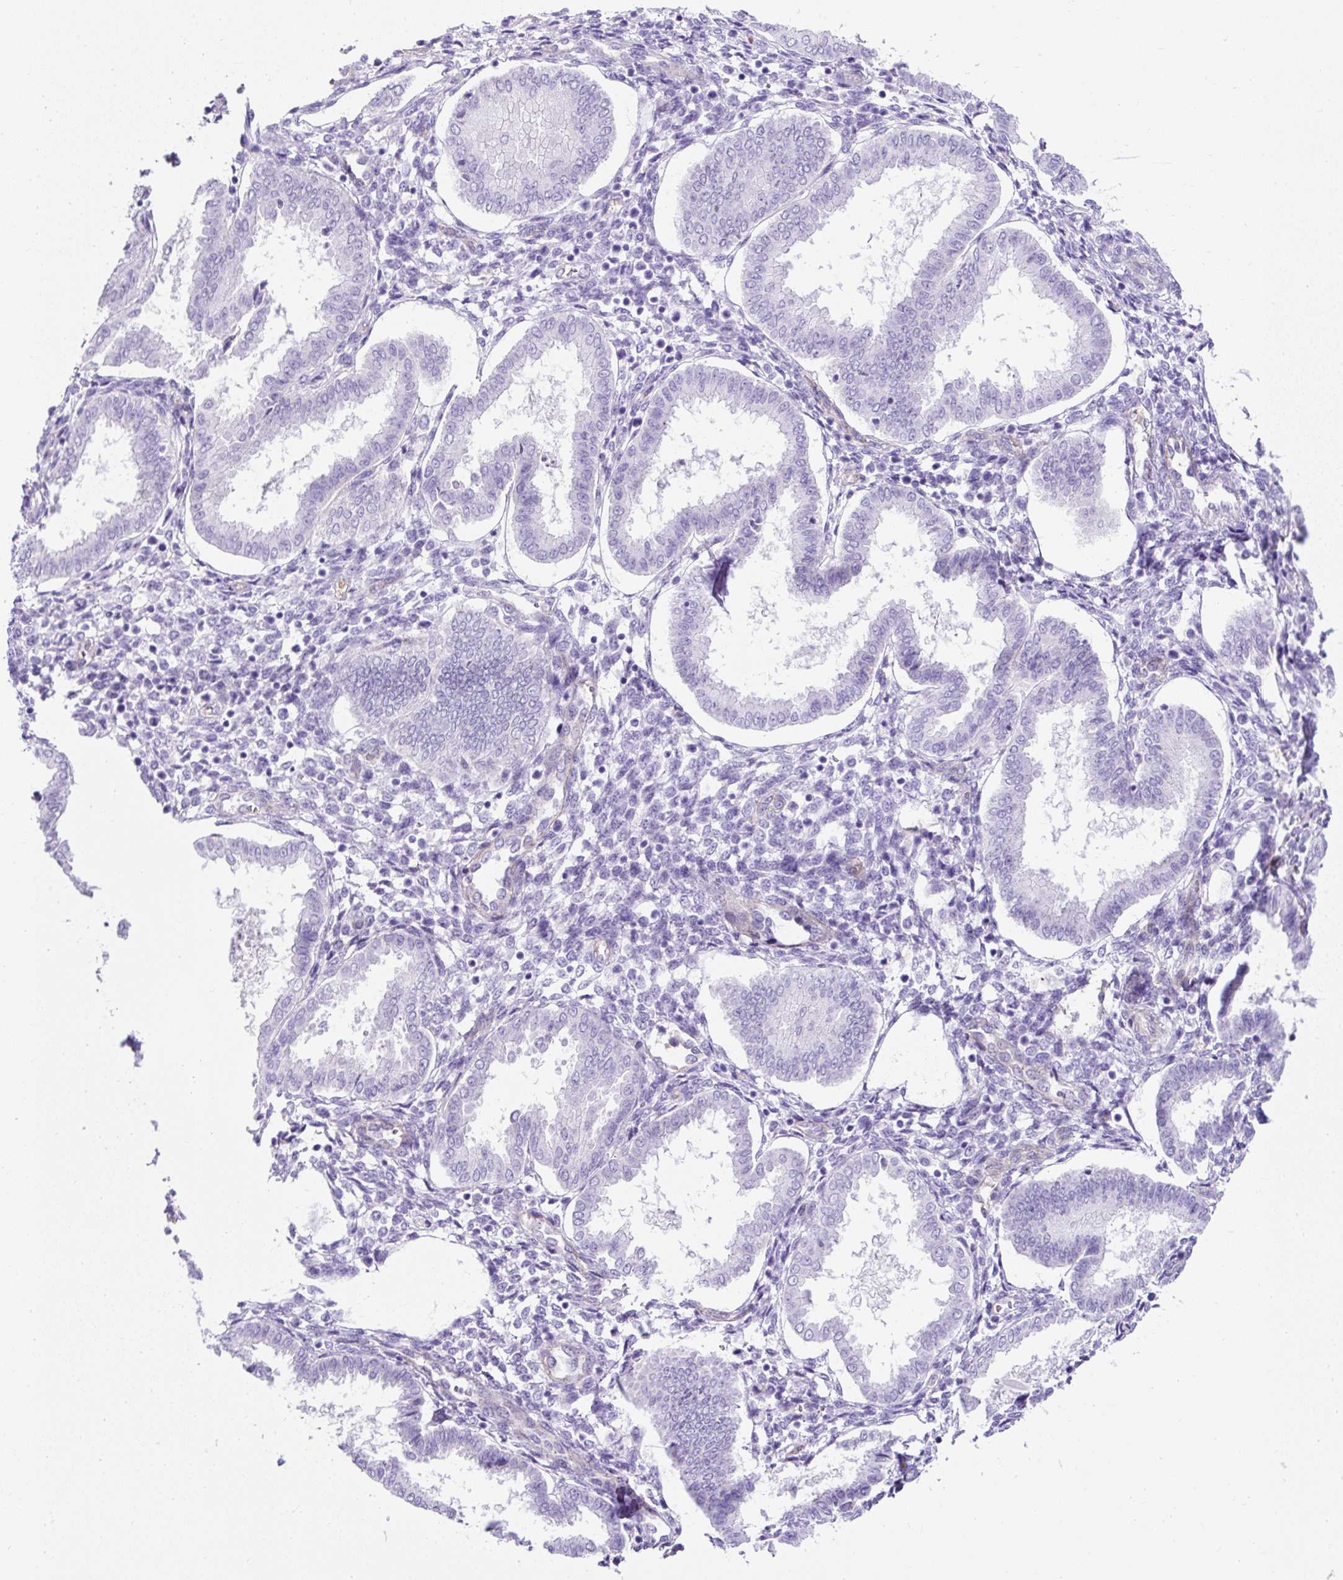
{"staining": {"intensity": "negative", "quantity": "none", "location": "none"}, "tissue": "endometrium", "cell_type": "Cells in endometrial stroma", "image_type": "normal", "snomed": [{"axis": "morphology", "description": "Normal tissue, NOS"}, {"axis": "topography", "description": "Endometrium"}], "caption": "DAB immunohistochemical staining of normal human endometrium demonstrates no significant positivity in cells in endometrial stroma. Brightfield microscopy of immunohistochemistry stained with DAB (3,3'-diaminobenzidine) (brown) and hematoxylin (blue), captured at high magnification.", "gene": "KRT12", "patient": {"sex": "female", "age": 24}}